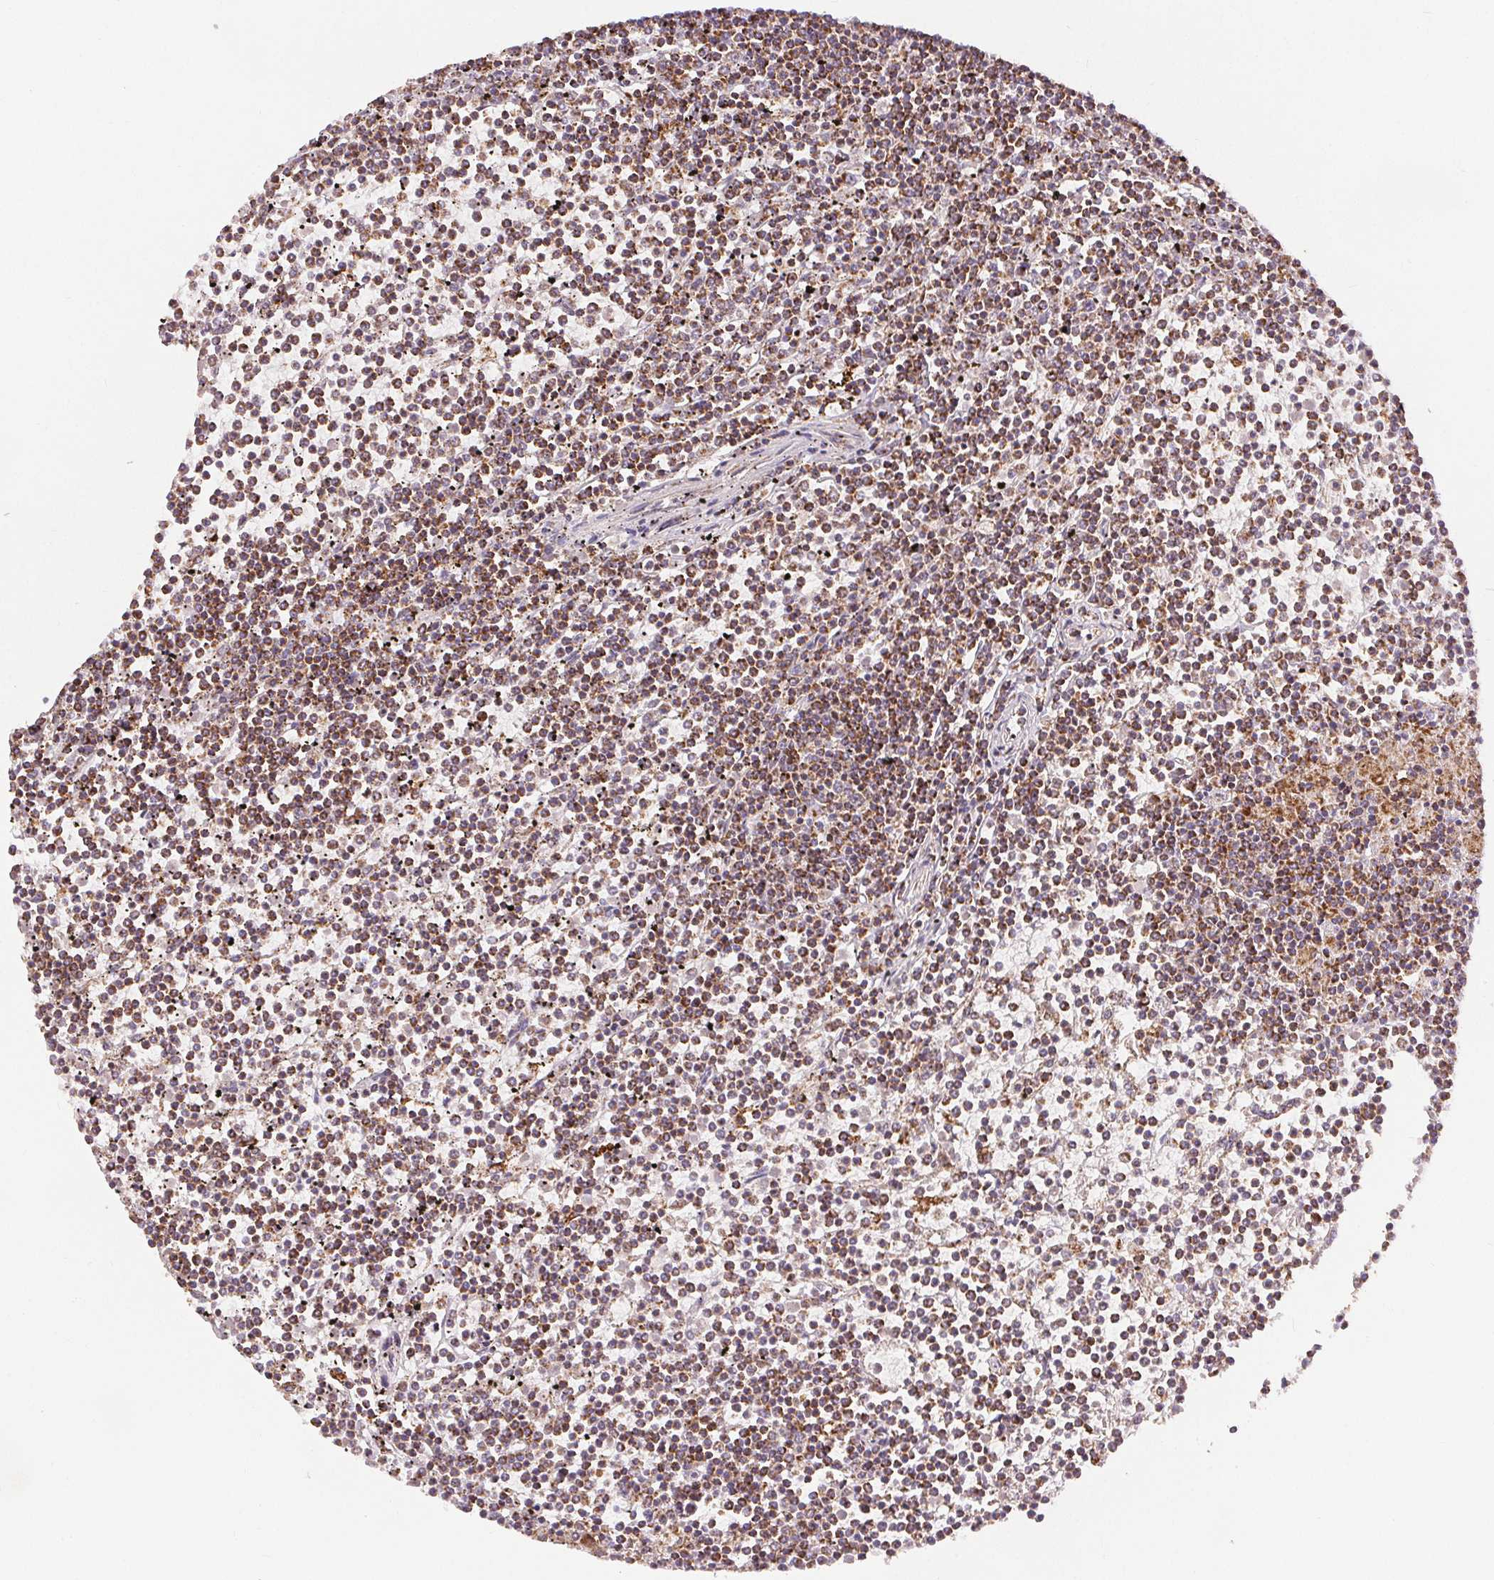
{"staining": {"intensity": "moderate", "quantity": "25%-75%", "location": "cytoplasmic/membranous"}, "tissue": "lymphoma", "cell_type": "Tumor cells", "image_type": "cancer", "snomed": [{"axis": "morphology", "description": "Malignant lymphoma, non-Hodgkin's type, Low grade"}, {"axis": "topography", "description": "Spleen"}], "caption": "Lymphoma was stained to show a protein in brown. There is medium levels of moderate cytoplasmic/membranous staining in approximately 25%-75% of tumor cells. (brown staining indicates protein expression, while blue staining denotes nuclei).", "gene": "SDHB", "patient": {"sex": "female", "age": 19}}